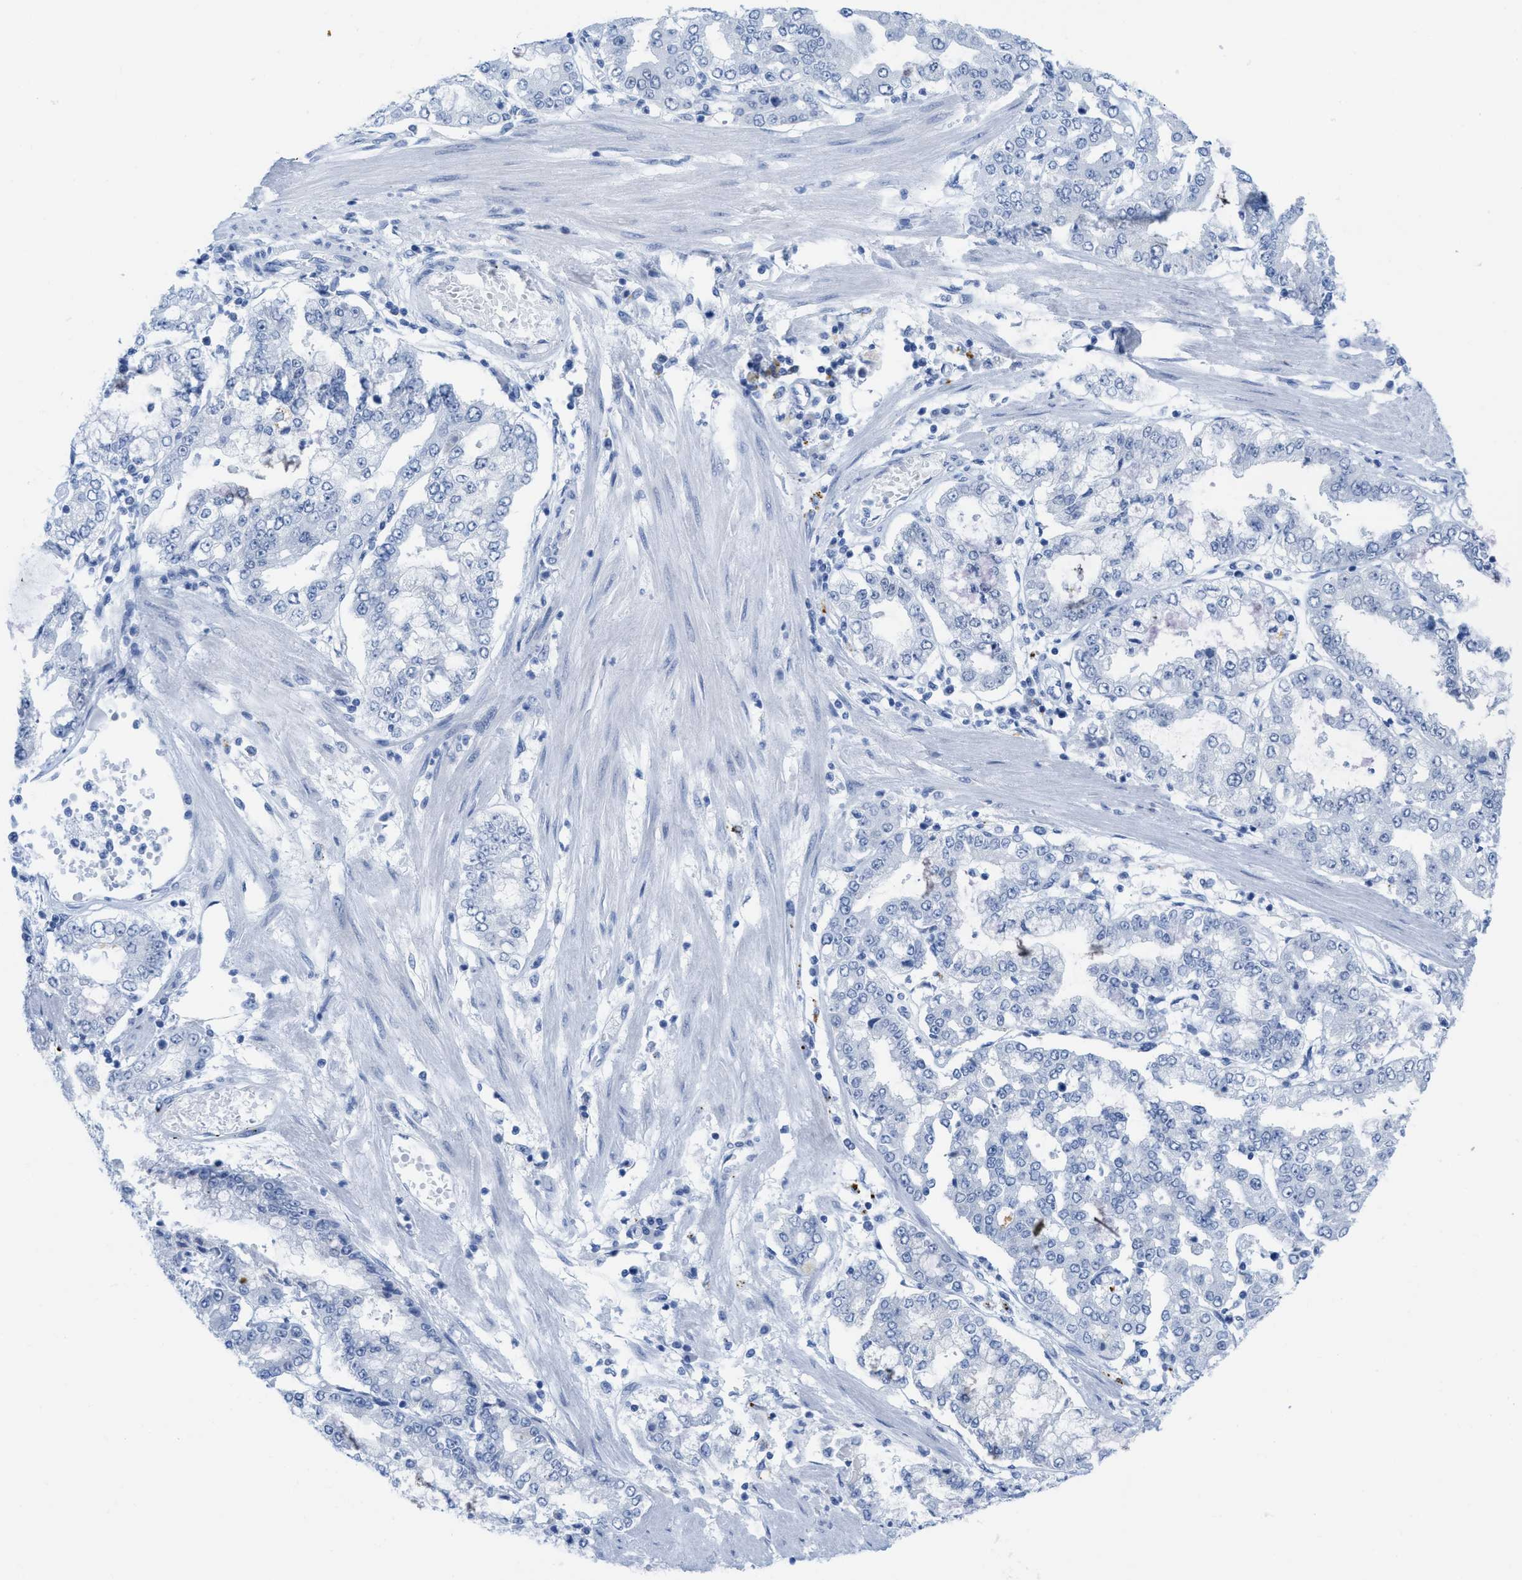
{"staining": {"intensity": "negative", "quantity": "none", "location": "none"}, "tissue": "stomach cancer", "cell_type": "Tumor cells", "image_type": "cancer", "snomed": [{"axis": "morphology", "description": "Adenocarcinoma, NOS"}, {"axis": "topography", "description": "Stomach"}], "caption": "Immunohistochemical staining of stomach adenocarcinoma demonstrates no significant expression in tumor cells. Brightfield microscopy of immunohistochemistry stained with DAB (3,3'-diaminobenzidine) (brown) and hematoxylin (blue), captured at high magnification.", "gene": "WDR4", "patient": {"sex": "male", "age": 76}}